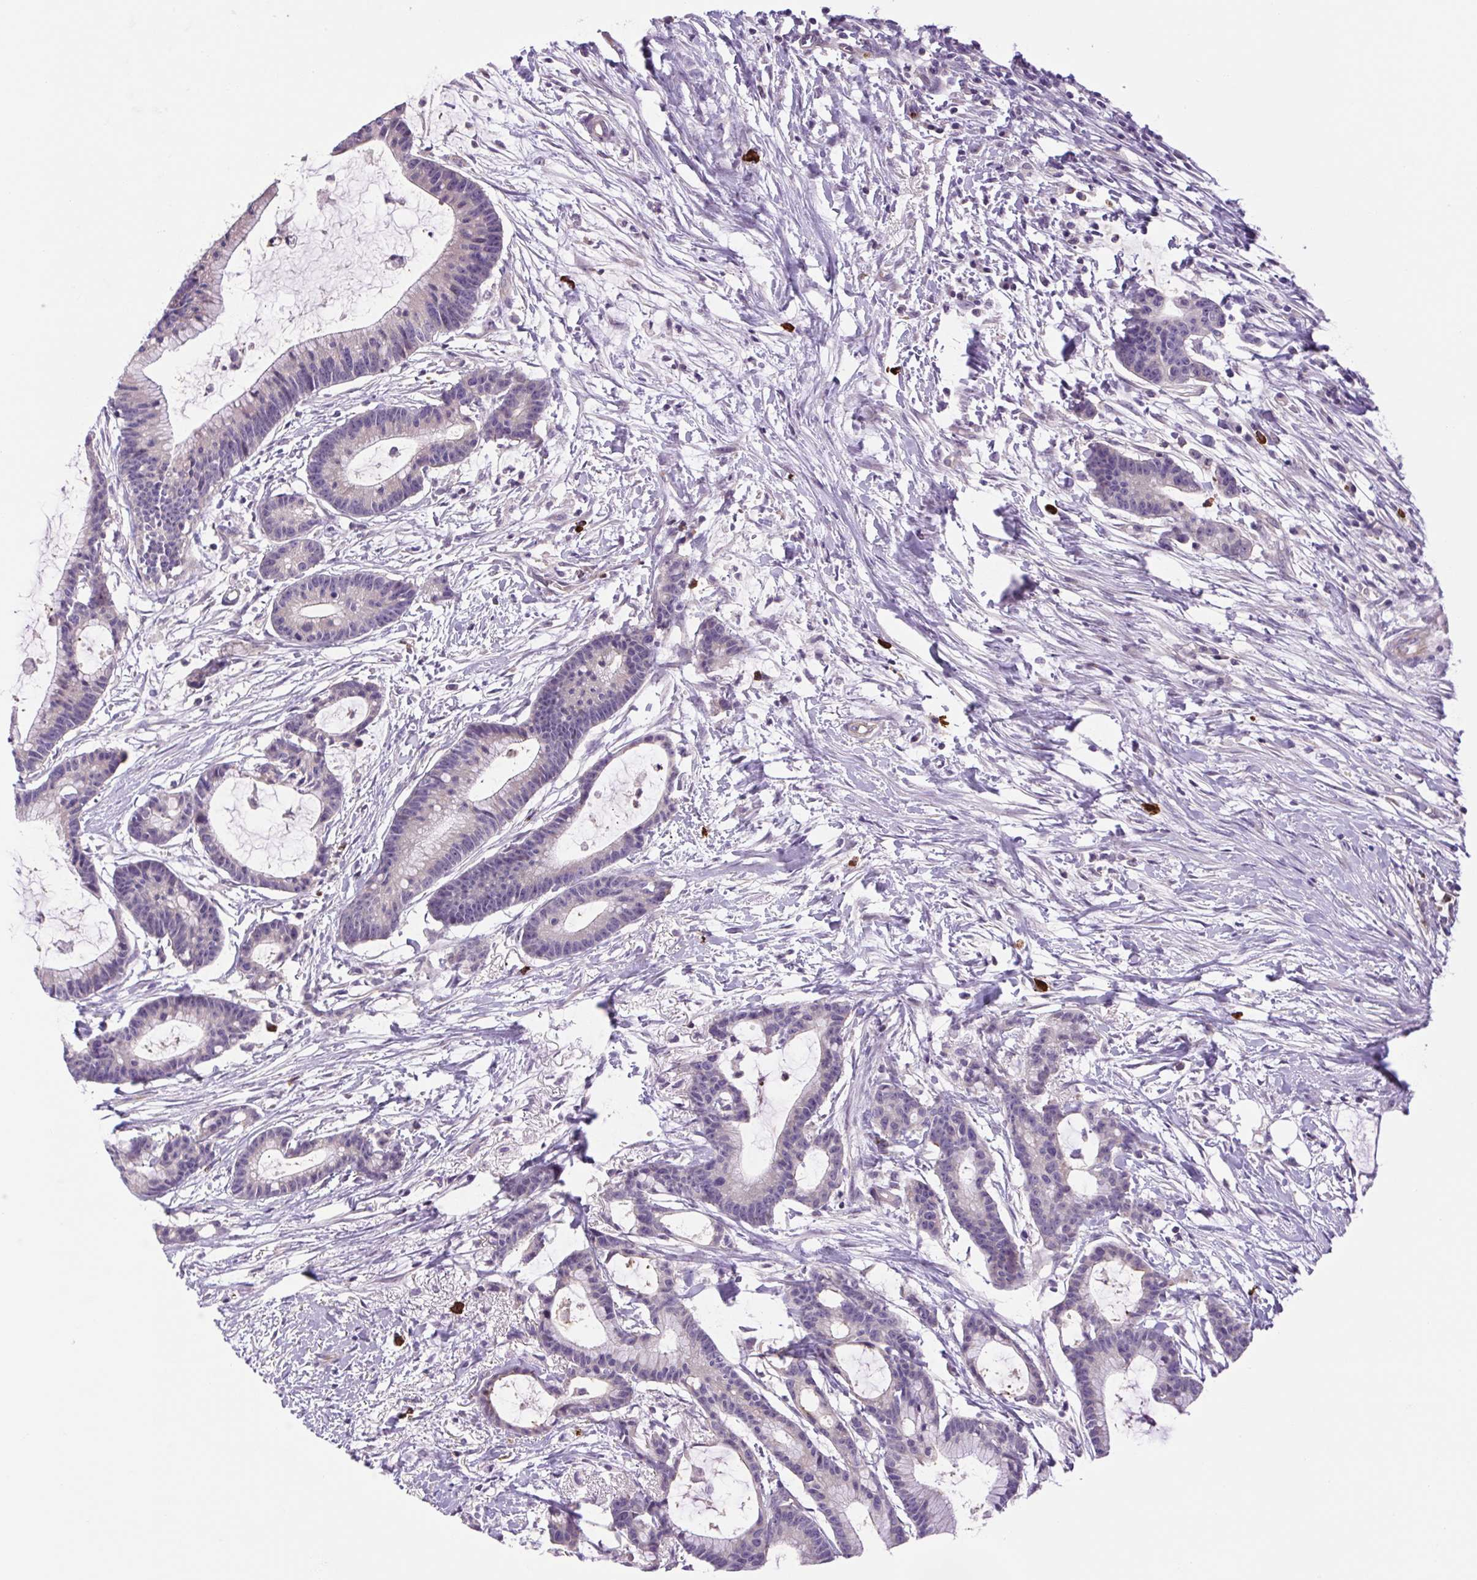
{"staining": {"intensity": "negative", "quantity": "none", "location": "none"}, "tissue": "colorectal cancer", "cell_type": "Tumor cells", "image_type": "cancer", "snomed": [{"axis": "morphology", "description": "Adenocarcinoma, NOS"}, {"axis": "topography", "description": "Colon"}], "caption": "This photomicrograph is of adenocarcinoma (colorectal) stained with IHC to label a protein in brown with the nuclei are counter-stained blue. There is no staining in tumor cells. The staining is performed using DAB brown chromogen with nuclei counter-stained in using hematoxylin.", "gene": "FAM177B", "patient": {"sex": "female", "age": 78}}